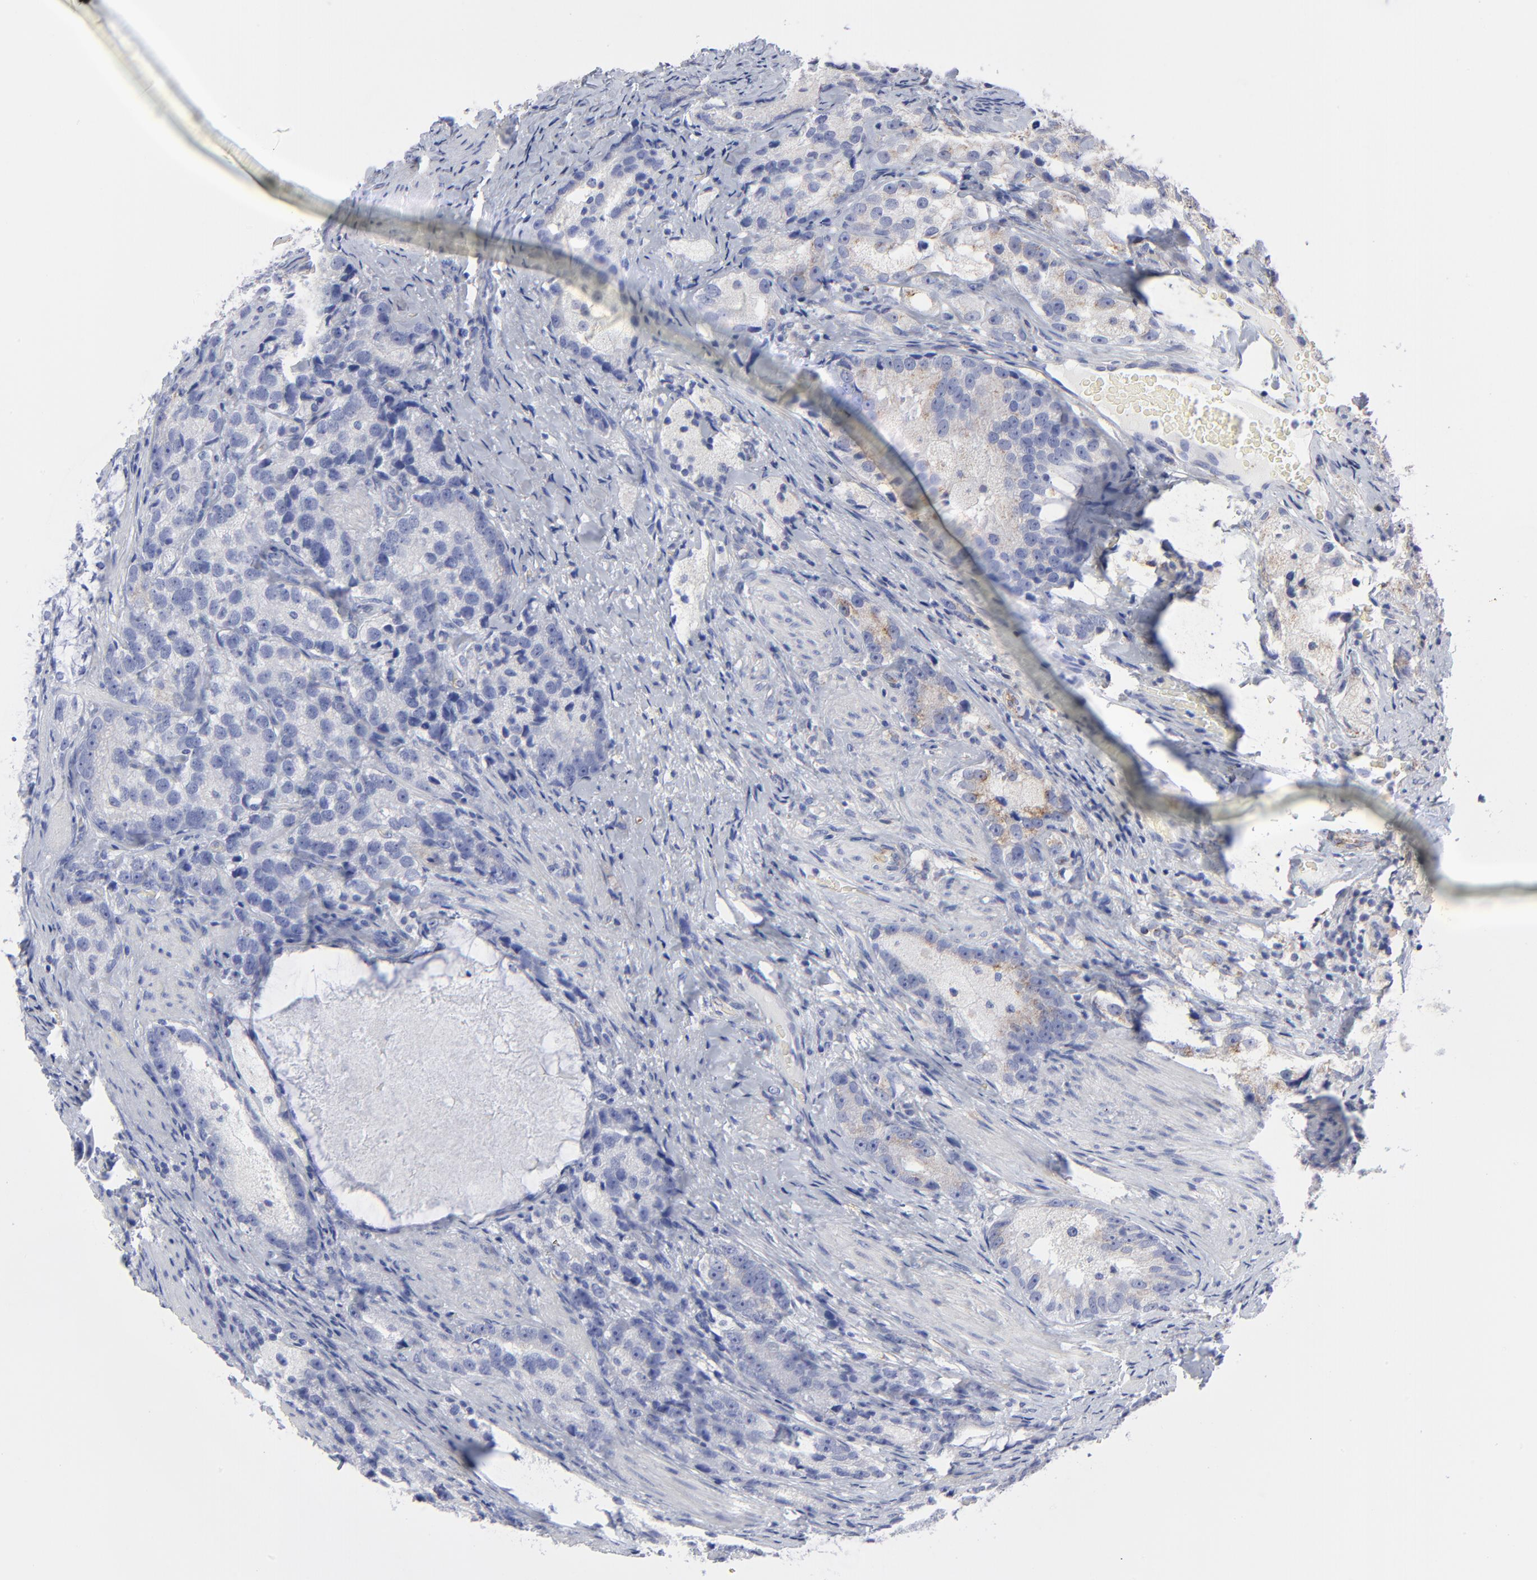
{"staining": {"intensity": "weak", "quantity": "<25%", "location": "cytoplasmic/membranous"}, "tissue": "prostate cancer", "cell_type": "Tumor cells", "image_type": "cancer", "snomed": [{"axis": "morphology", "description": "Adenocarcinoma, High grade"}, {"axis": "topography", "description": "Prostate"}], "caption": "Protein analysis of prostate high-grade adenocarcinoma displays no significant staining in tumor cells.", "gene": "CNTN3", "patient": {"sex": "male", "age": 63}}